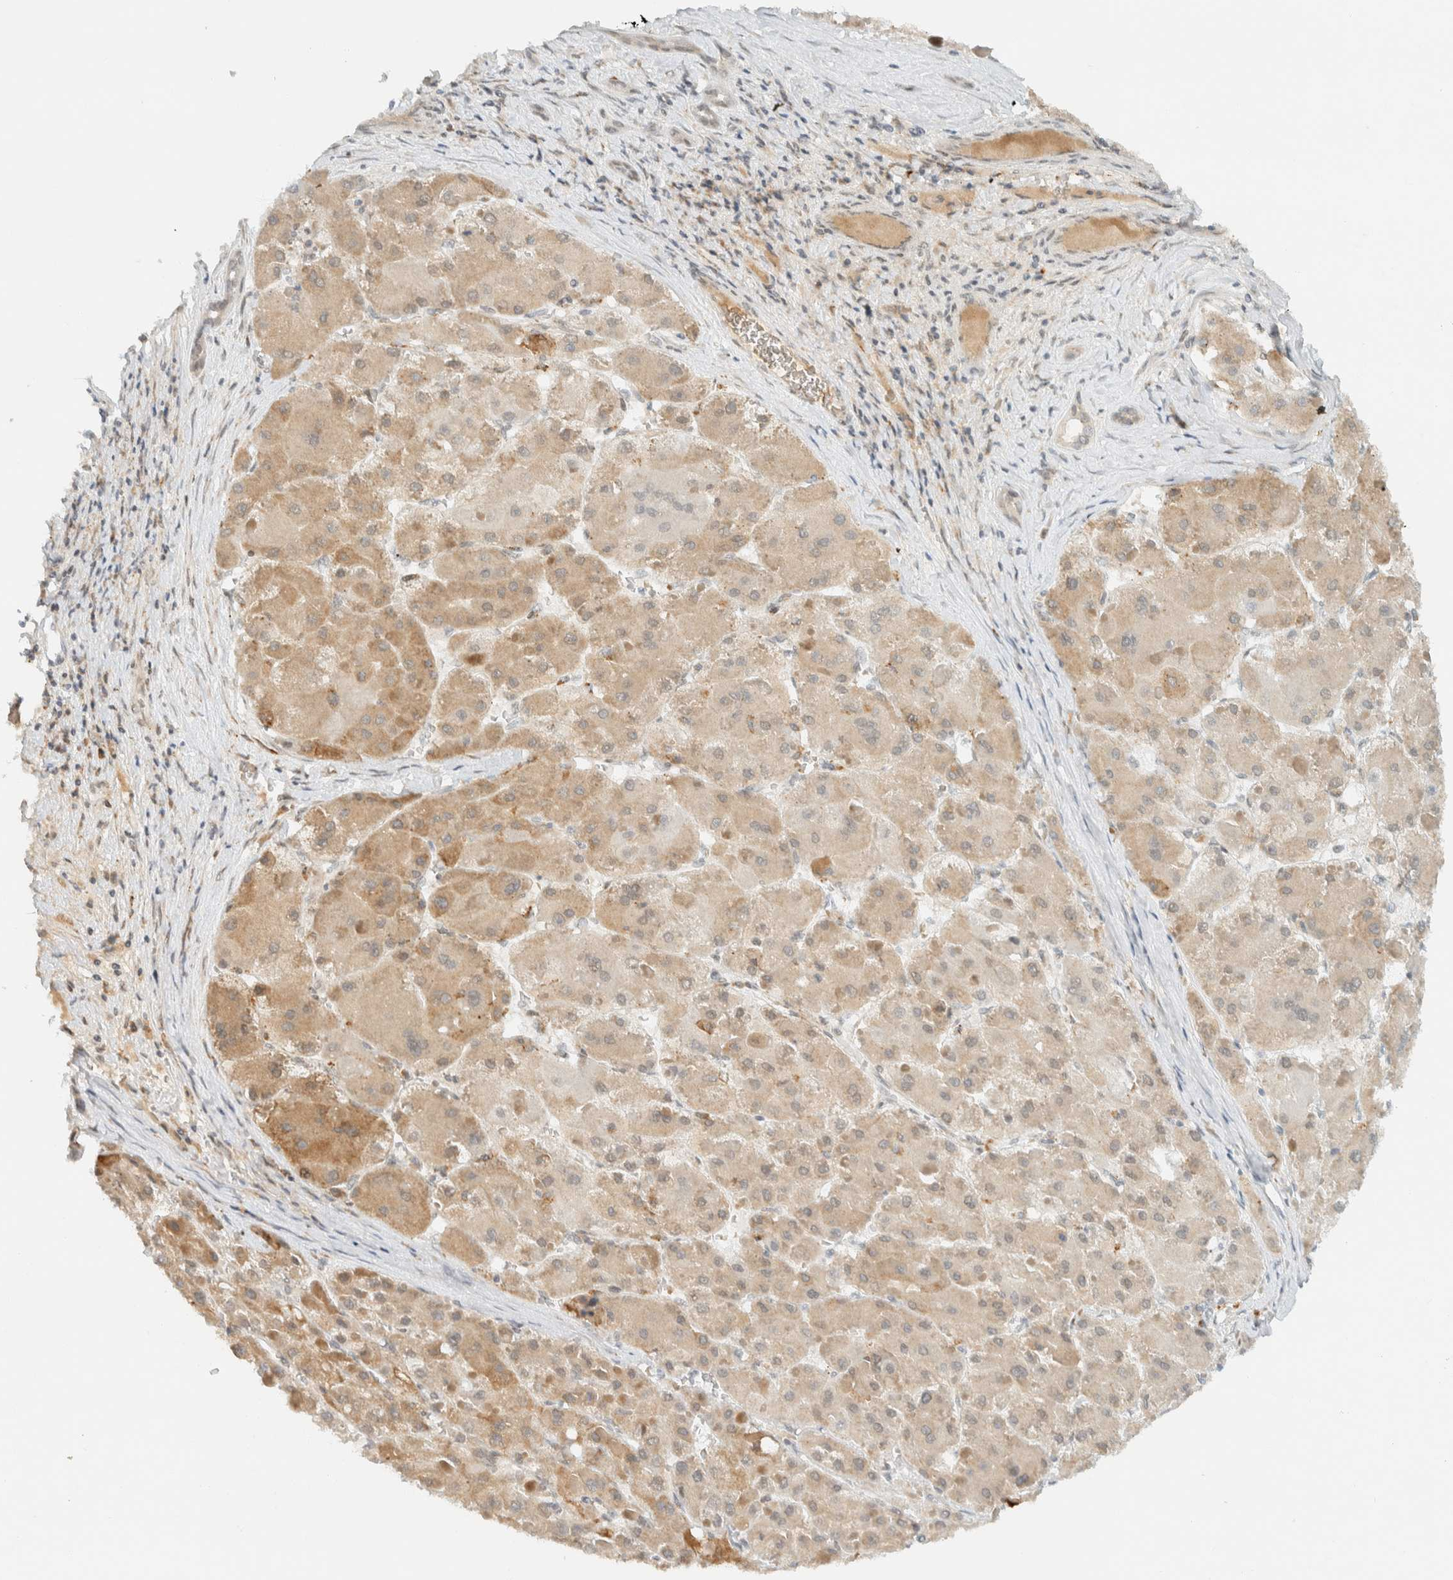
{"staining": {"intensity": "moderate", "quantity": "<25%", "location": "cytoplasmic/membranous"}, "tissue": "liver cancer", "cell_type": "Tumor cells", "image_type": "cancer", "snomed": [{"axis": "morphology", "description": "Carcinoma, Hepatocellular, NOS"}, {"axis": "topography", "description": "Liver"}], "caption": "A low amount of moderate cytoplasmic/membranous expression is present in approximately <25% of tumor cells in hepatocellular carcinoma (liver) tissue.", "gene": "ITPRID1", "patient": {"sex": "female", "age": 73}}